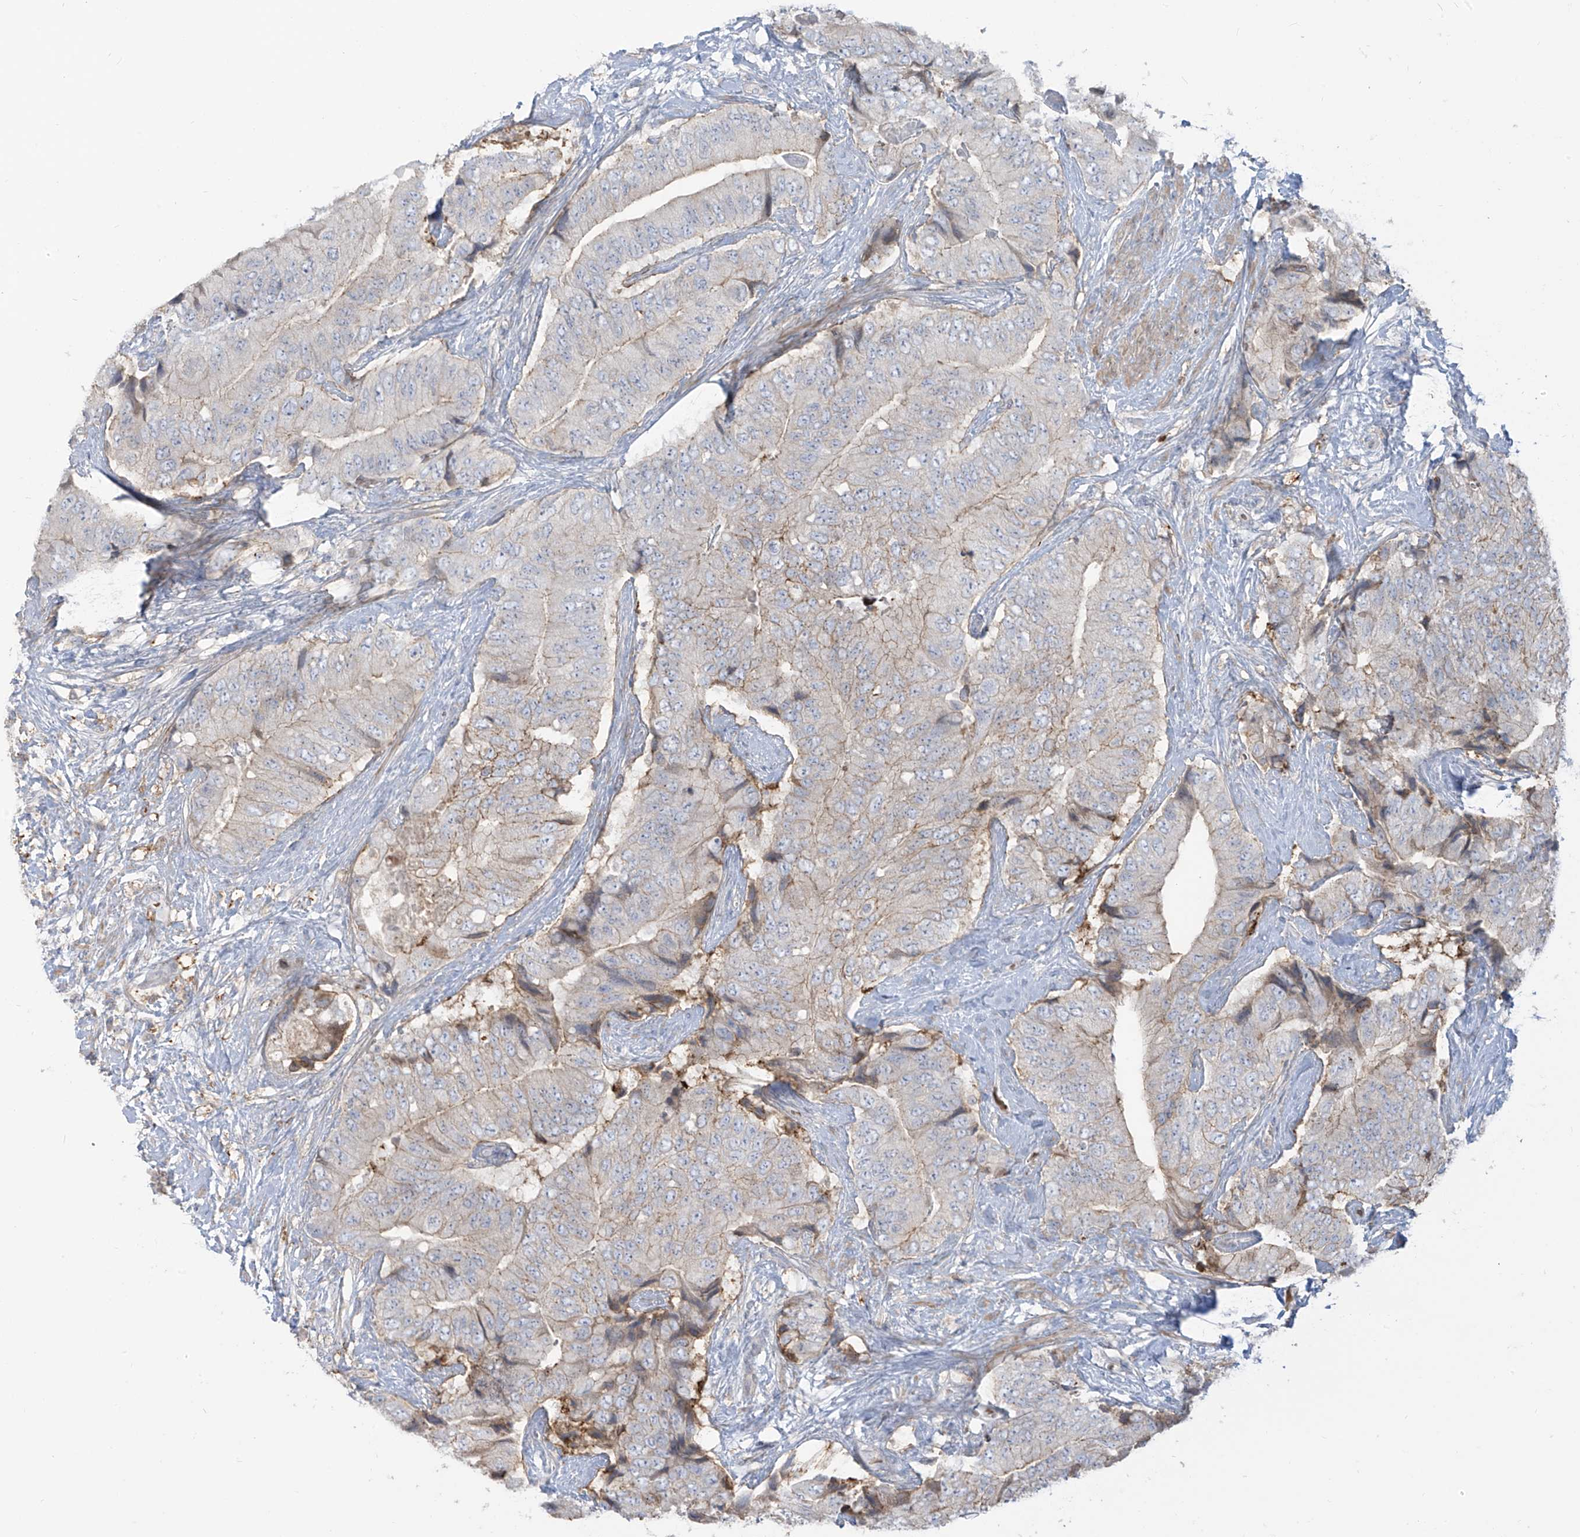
{"staining": {"intensity": "negative", "quantity": "none", "location": "none"}, "tissue": "prostate cancer", "cell_type": "Tumor cells", "image_type": "cancer", "snomed": [{"axis": "morphology", "description": "Adenocarcinoma, High grade"}, {"axis": "topography", "description": "Prostate"}], "caption": "The image demonstrates no staining of tumor cells in prostate adenocarcinoma (high-grade).", "gene": "ZGRF1", "patient": {"sex": "male", "age": 70}}